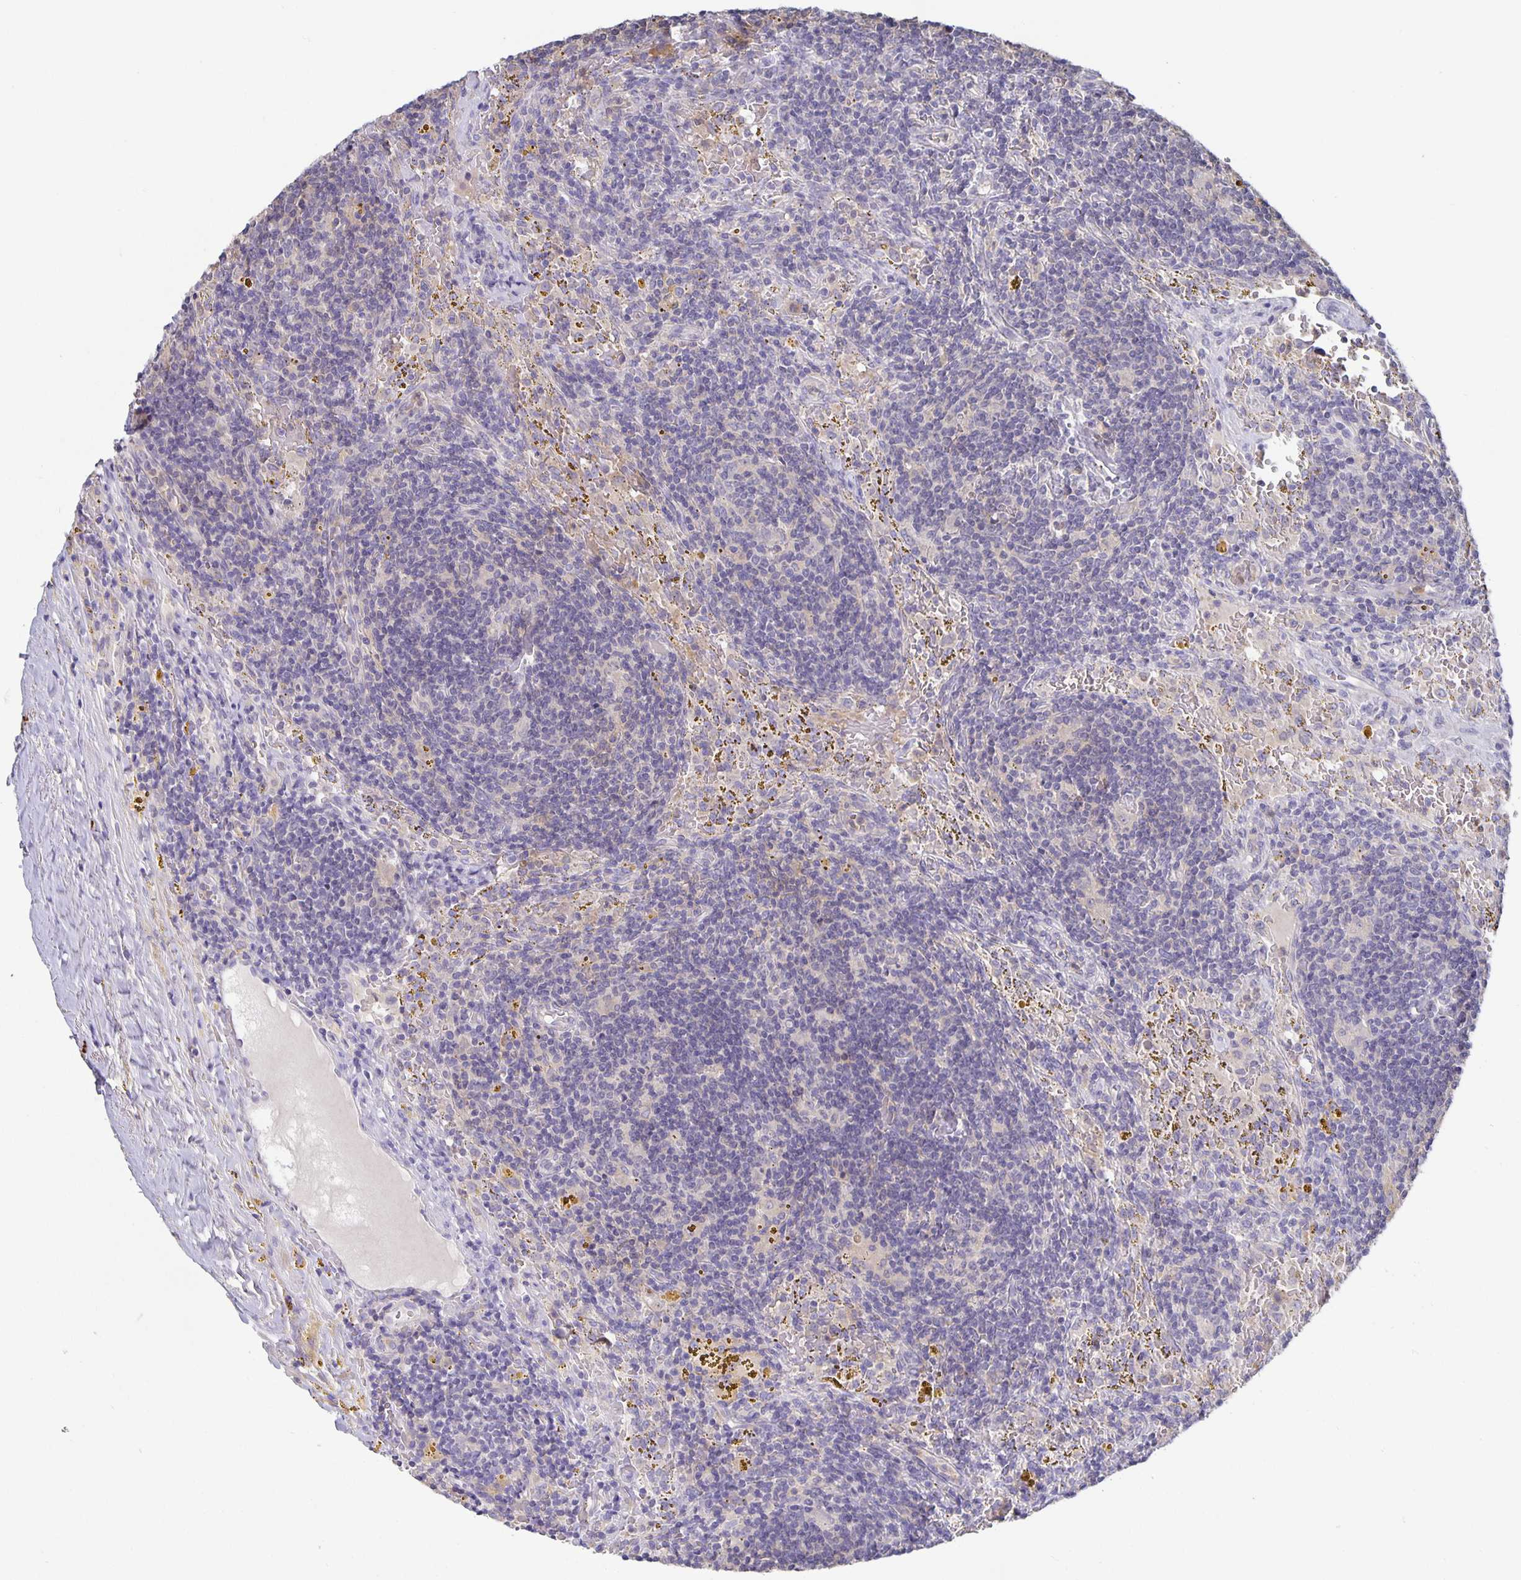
{"staining": {"intensity": "negative", "quantity": "none", "location": "none"}, "tissue": "lymphoma", "cell_type": "Tumor cells", "image_type": "cancer", "snomed": [{"axis": "morphology", "description": "Malignant lymphoma, non-Hodgkin's type, Low grade"}, {"axis": "topography", "description": "Spleen"}], "caption": "Low-grade malignant lymphoma, non-Hodgkin's type stained for a protein using IHC displays no expression tumor cells.", "gene": "GDF15", "patient": {"sex": "female", "age": 70}}